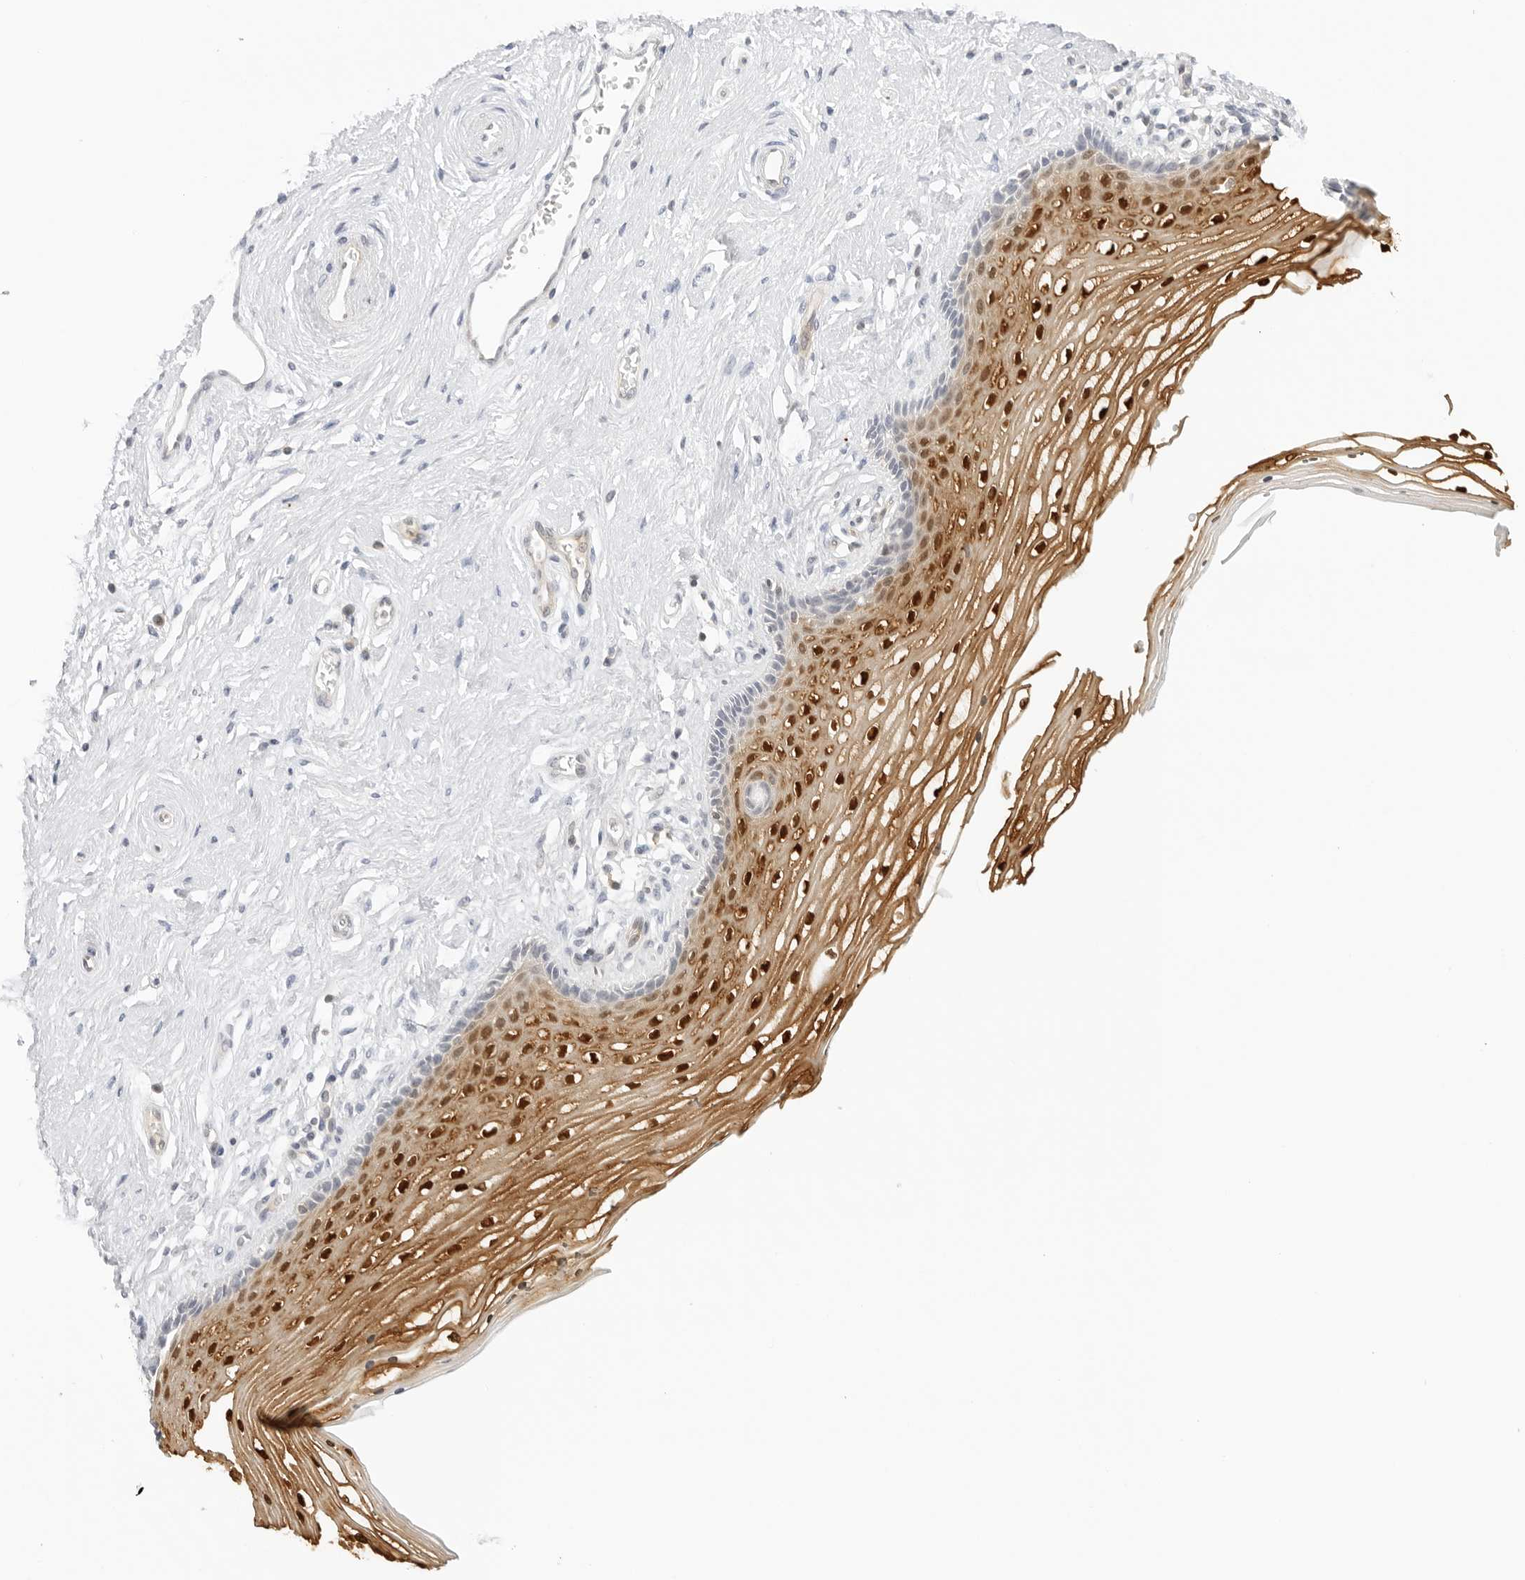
{"staining": {"intensity": "strong", "quantity": ">75%", "location": "cytoplasmic/membranous,nuclear"}, "tissue": "vagina", "cell_type": "Squamous epithelial cells", "image_type": "normal", "snomed": [{"axis": "morphology", "description": "Normal tissue, NOS"}, {"axis": "topography", "description": "Vagina"}], "caption": "The histopathology image shows staining of normal vagina, revealing strong cytoplasmic/membranous,nuclear protein staining (brown color) within squamous epithelial cells. Using DAB (brown) and hematoxylin (blue) stains, captured at high magnification using brightfield microscopy.", "gene": "OSCP1", "patient": {"sex": "female", "age": 46}}